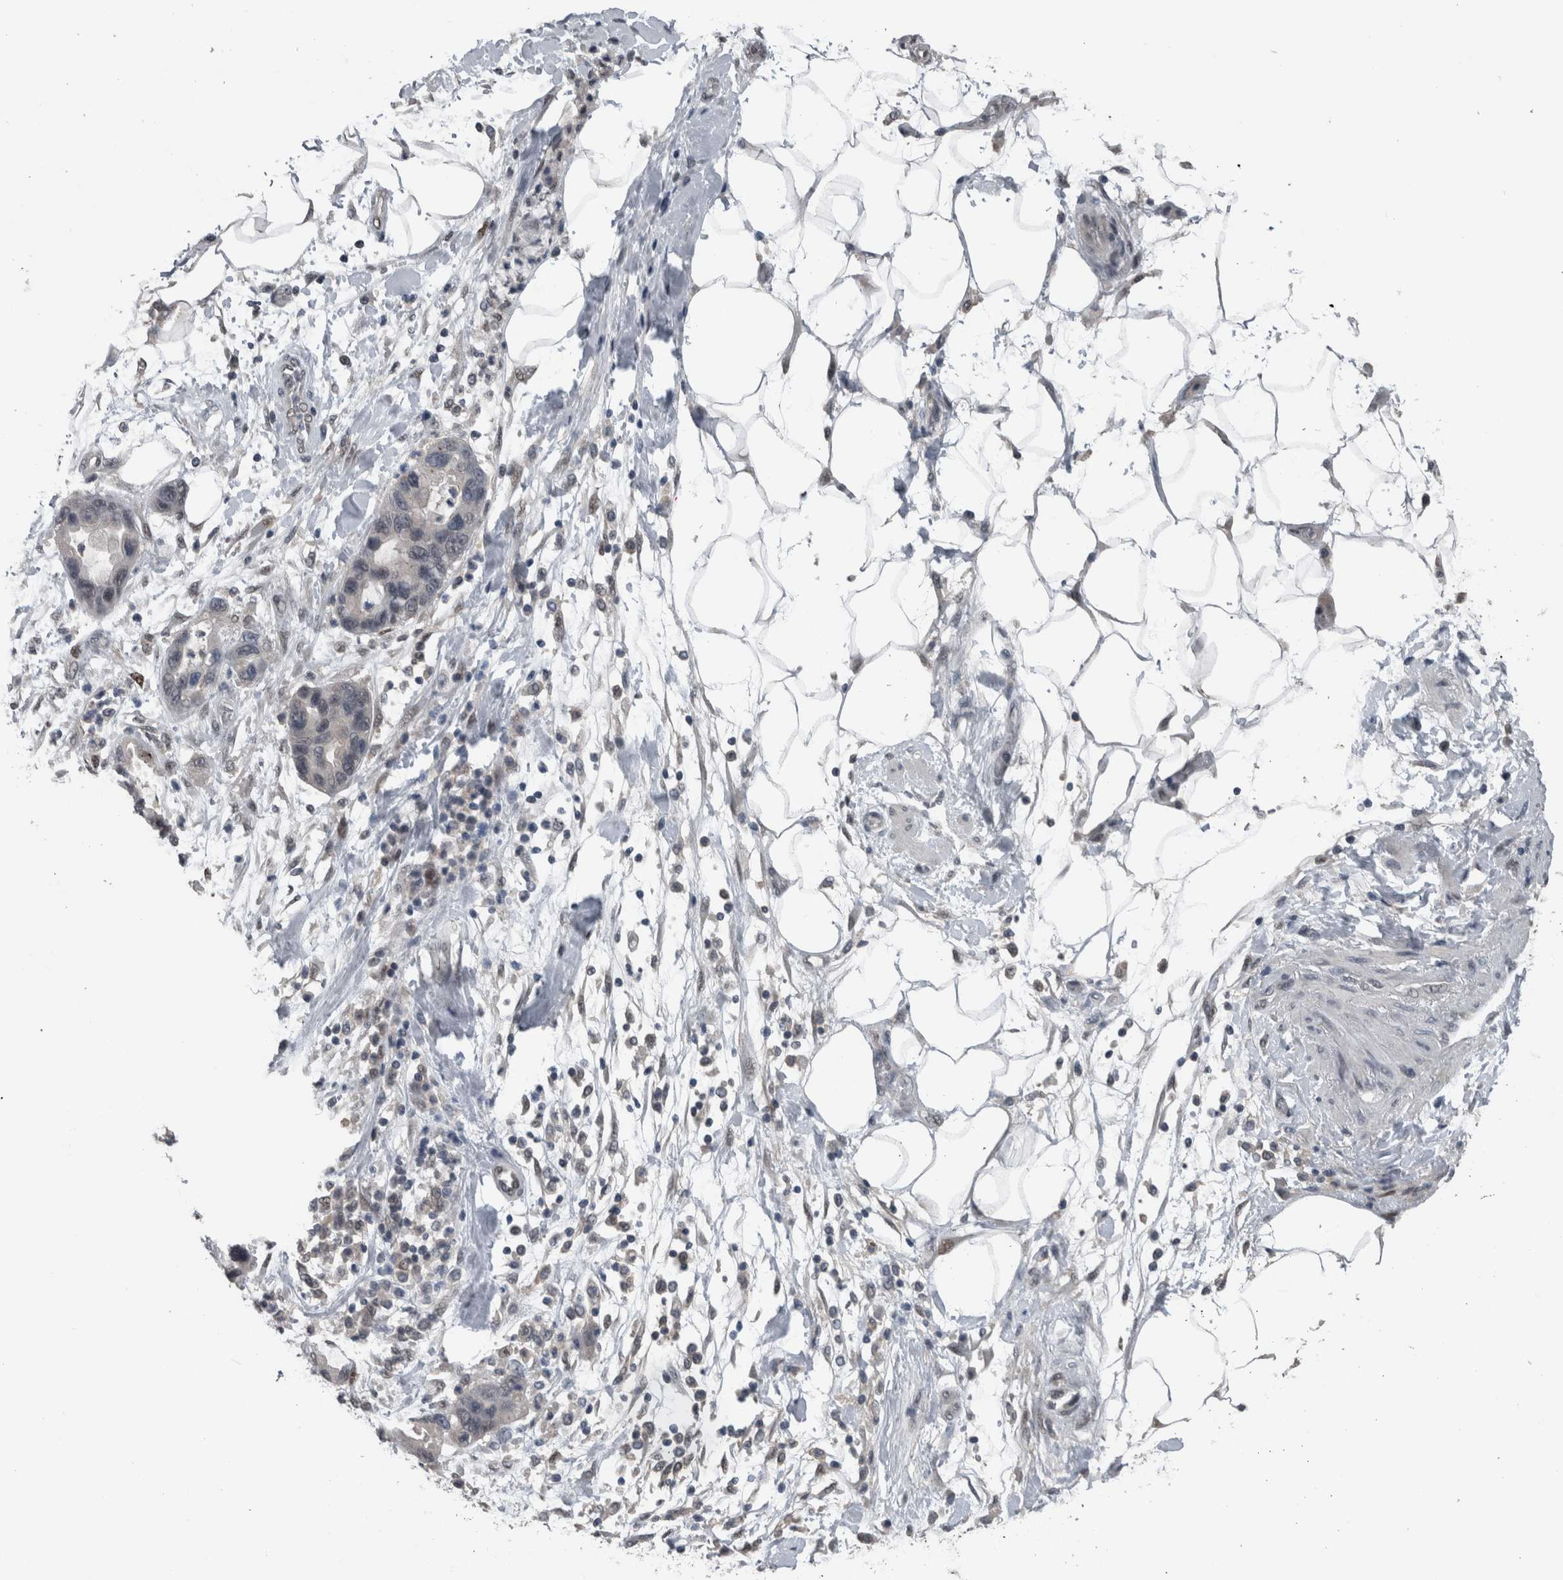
{"staining": {"intensity": "negative", "quantity": "none", "location": "none"}, "tissue": "pancreatic cancer", "cell_type": "Tumor cells", "image_type": "cancer", "snomed": [{"axis": "morphology", "description": "Normal tissue, NOS"}, {"axis": "morphology", "description": "Adenocarcinoma, NOS"}, {"axis": "topography", "description": "Pancreas"}], "caption": "The immunohistochemistry image has no significant staining in tumor cells of adenocarcinoma (pancreatic) tissue.", "gene": "ZBTB21", "patient": {"sex": "female", "age": 71}}